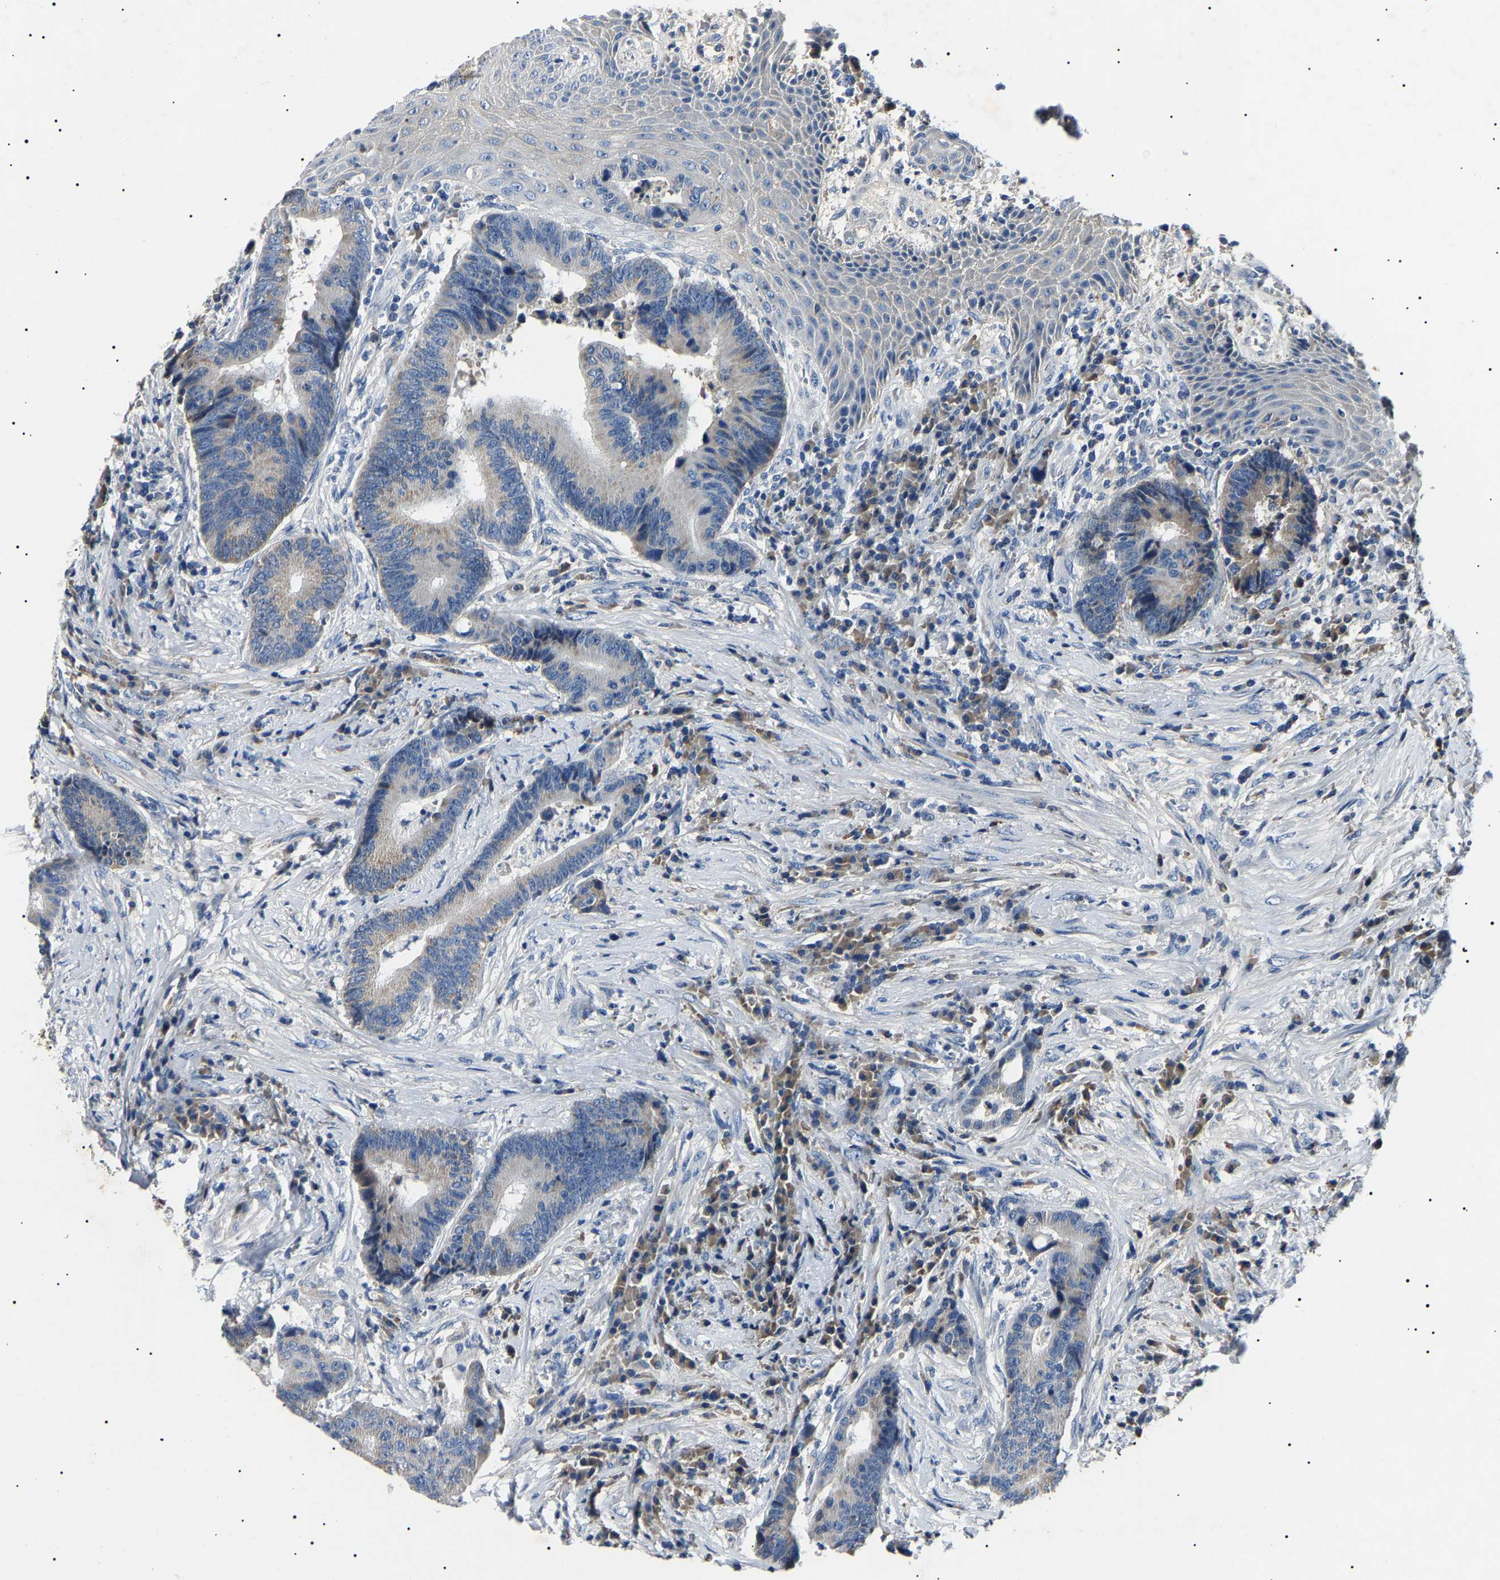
{"staining": {"intensity": "weak", "quantity": "<25%", "location": "cytoplasmic/membranous"}, "tissue": "colorectal cancer", "cell_type": "Tumor cells", "image_type": "cancer", "snomed": [{"axis": "morphology", "description": "Adenocarcinoma, NOS"}, {"axis": "topography", "description": "Rectum"}, {"axis": "topography", "description": "Anal"}], "caption": "A high-resolution micrograph shows immunohistochemistry (IHC) staining of adenocarcinoma (colorectal), which shows no significant positivity in tumor cells.", "gene": "KLK15", "patient": {"sex": "female", "age": 89}}